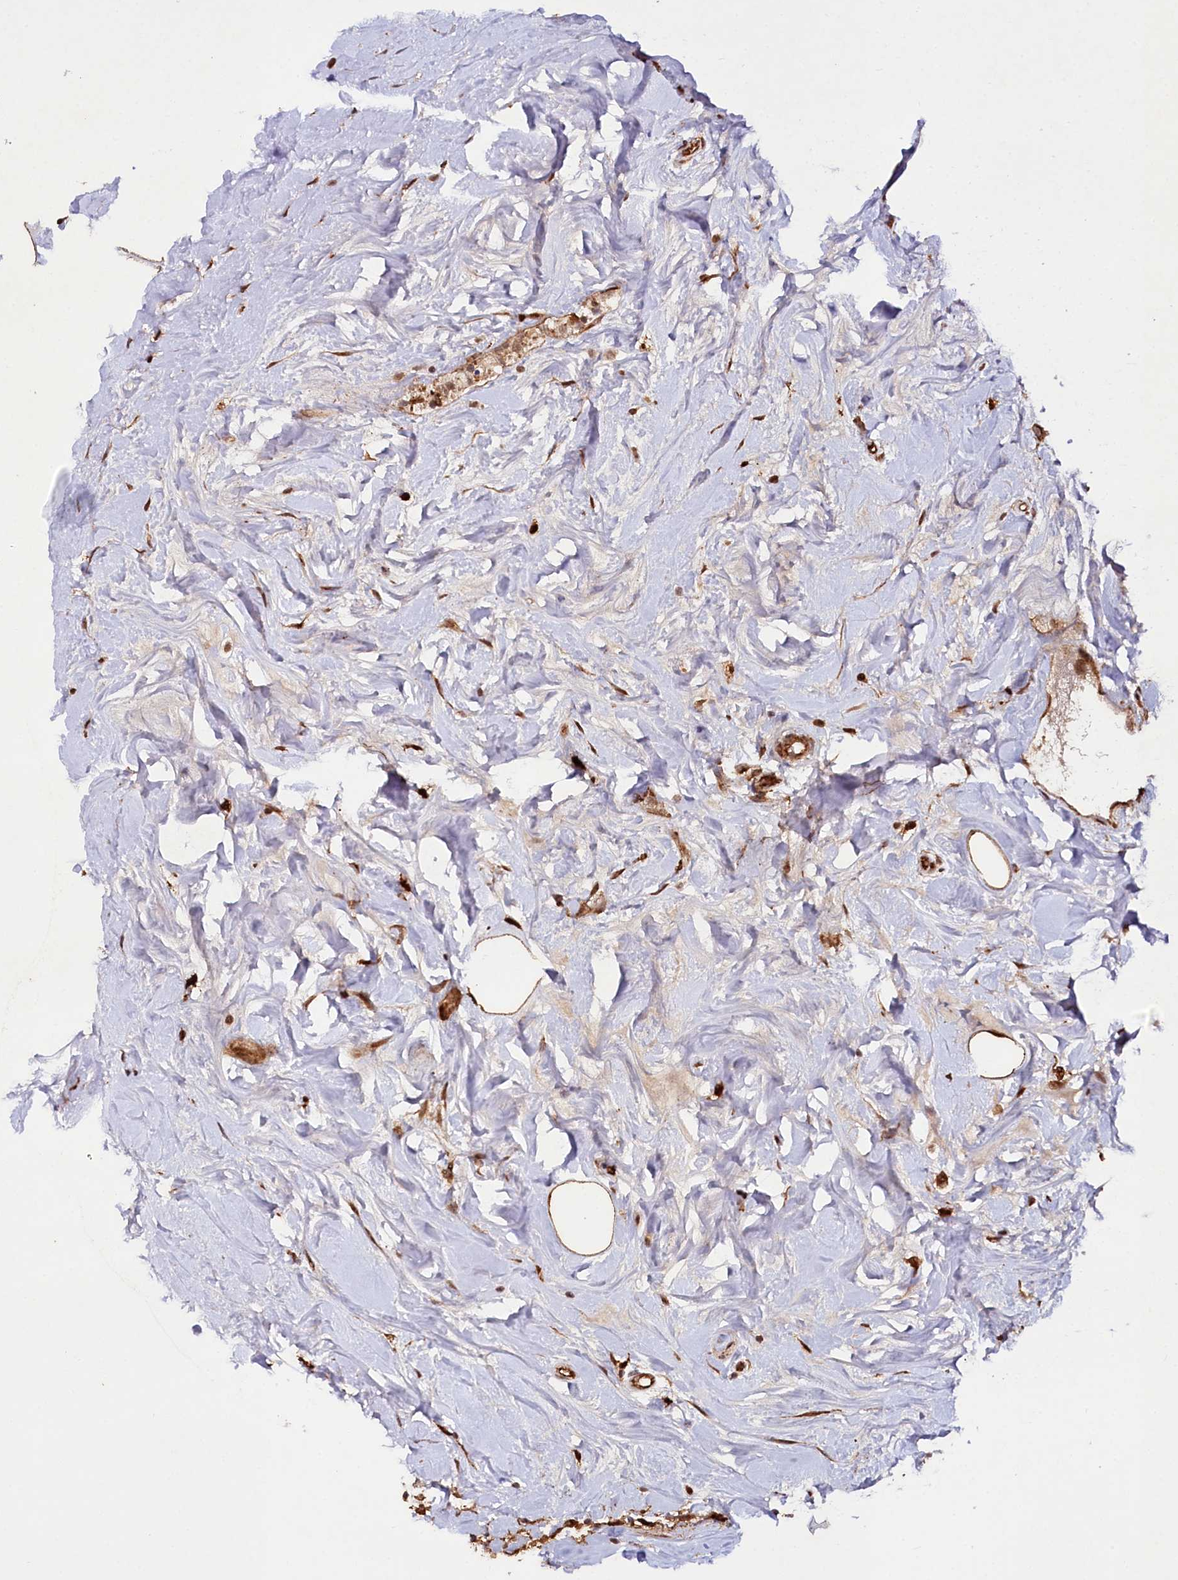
{"staining": {"intensity": "strong", "quantity": ">75%", "location": "cytoplasmic/membranous,nuclear"}, "tissue": "breast cancer", "cell_type": "Tumor cells", "image_type": "cancer", "snomed": [{"axis": "morphology", "description": "Normal tissue, NOS"}, {"axis": "morphology", "description": "Duct carcinoma"}, {"axis": "topography", "description": "Breast"}], "caption": "Breast cancer (intraductal carcinoma) tissue demonstrates strong cytoplasmic/membranous and nuclear positivity in approximately >75% of tumor cells", "gene": "ALKBH8", "patient": {"sex": "female", "age": 39}}